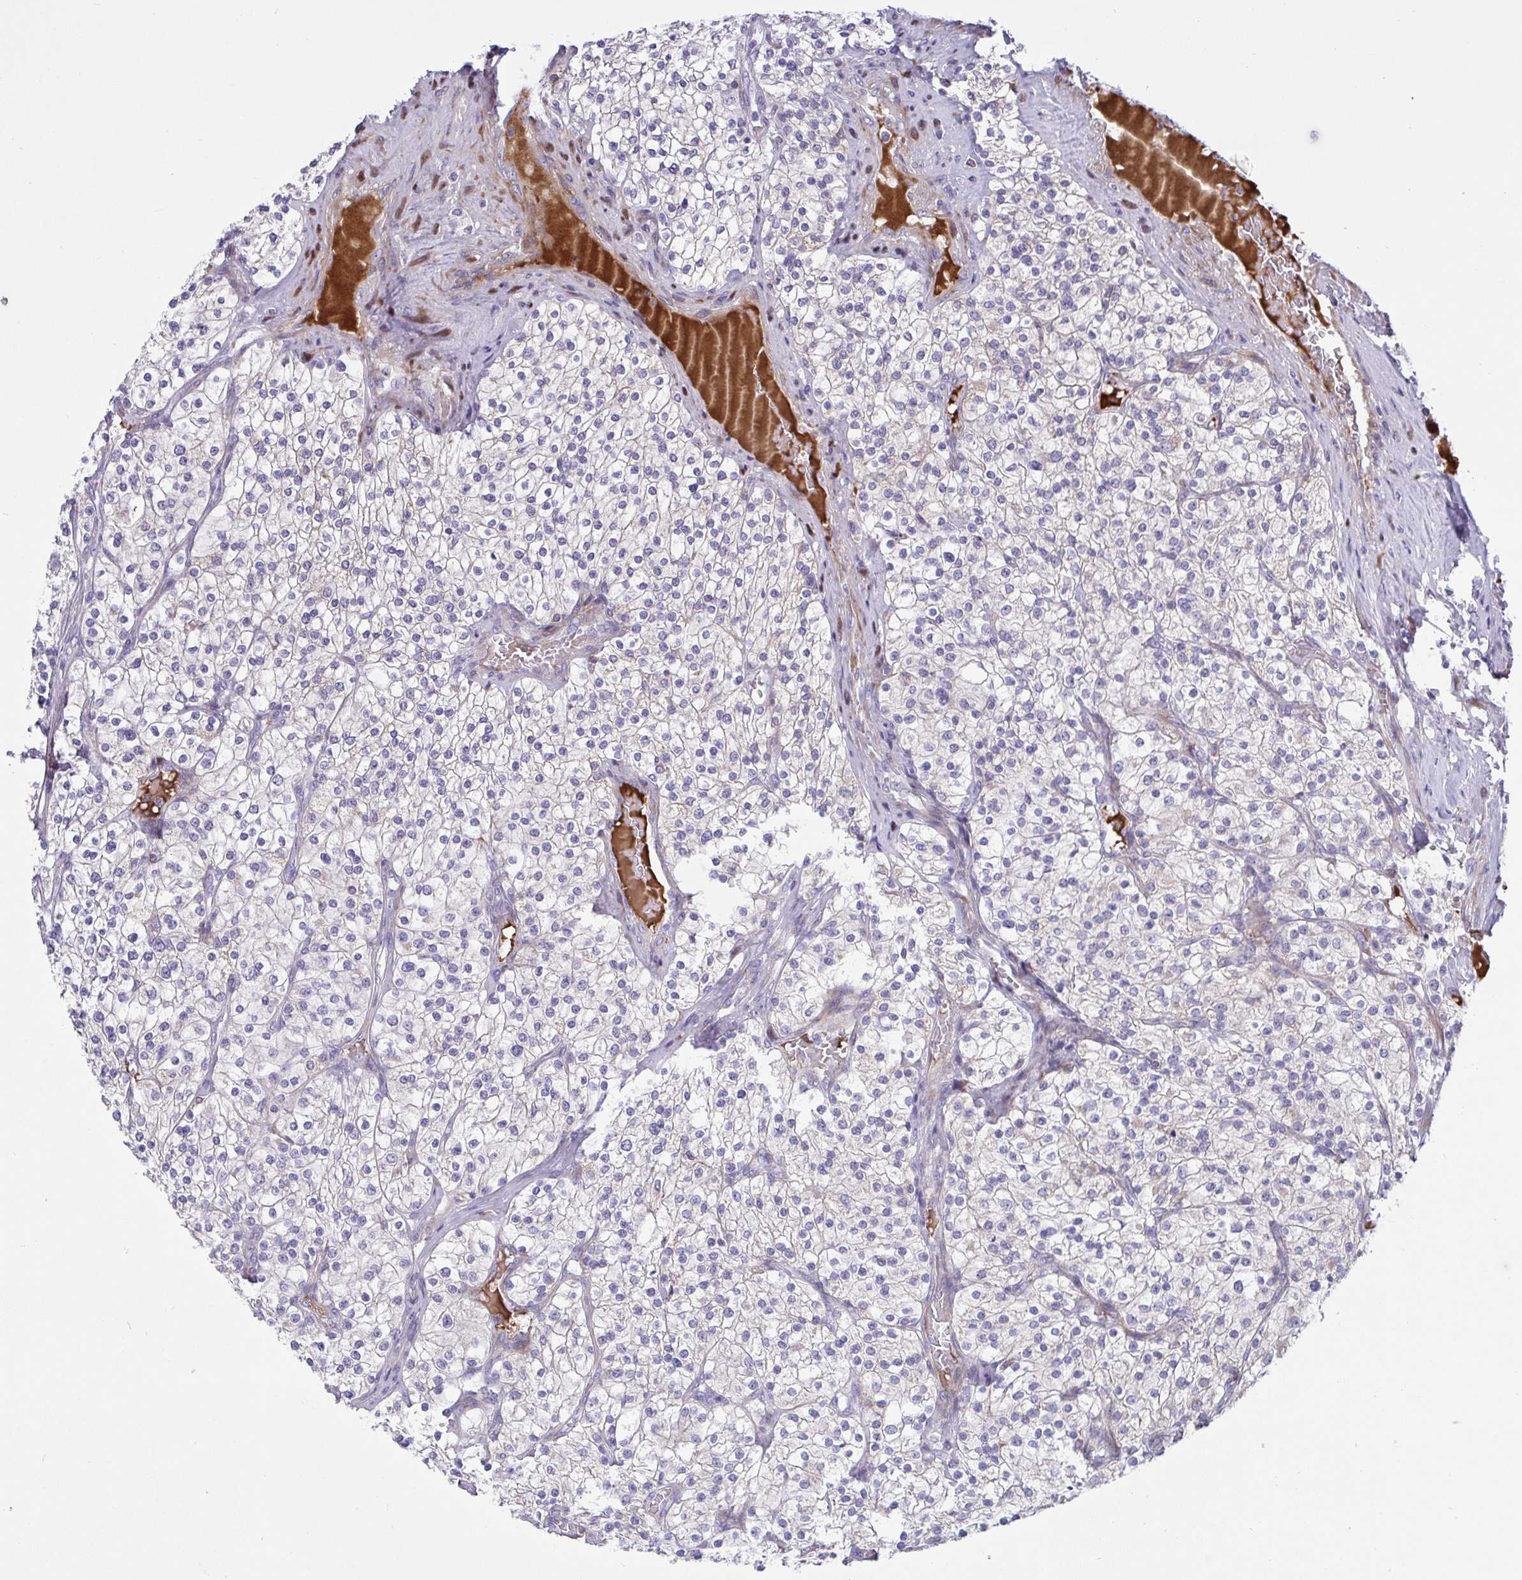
{"staining": {"intensity": "negative", "quantity": "none", "location": "none"}, "tissue": "renal cancer", "cell_type": "Tumor cells", "image_type": "cancer", "snomed": [{"axis": "morphology", "description": "Adenocarcinoma, NOS"}, {"axis": "topography", "description": "Kidney"}], "caption": "DAB (3,3'-diaminobenzidine) immunohistochemical staining of human renal cancer reveals no significant positivity in tumor cells. The staining was performed using DAB (3,3'-diaminobenzidine) to visualize the protein expression in brown, while the nuclei were stained in blue with hematoxylin (Magnification: 20x).", "gene": "NTN1", "patient": {"sex": "male", "age": 80}}